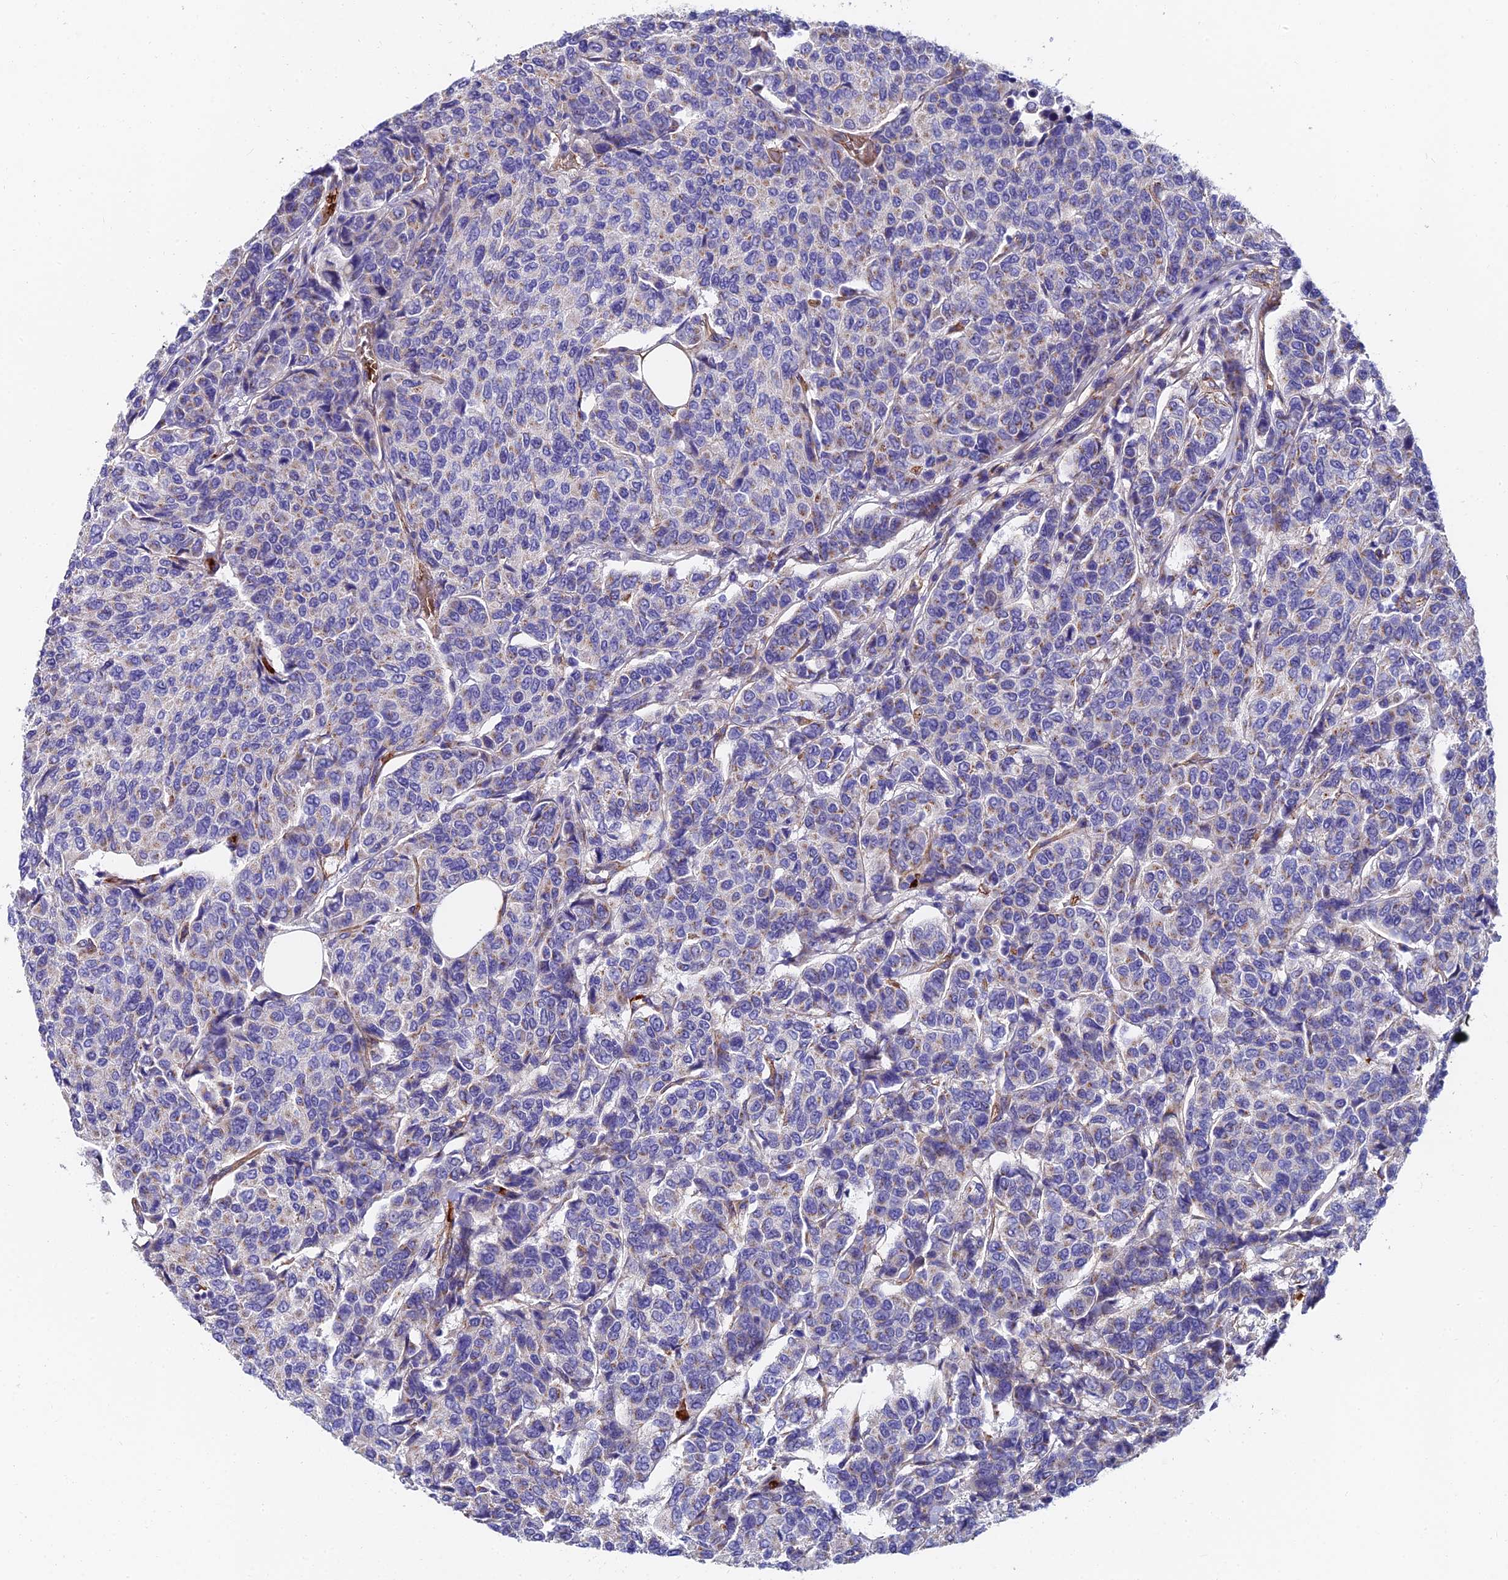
{"staining": {"intensity": "negative", "quantity": "none", "location": "none"}, "tissue": "breast cancer", "cell_type": "Tumor cells", "image_type": "cancer", "snomed": [{"axis": "morphology", "description": "Duct carcinoma"}, {"axis": "topography", "description": "Breast"}], "caption": "Immunohistochemistry (IHC) of breast invasive ductal carcinoma shows no staining in tumor cells.", "gene": "ADGRF3", "patient": {"sex": "female", "age": 55}}